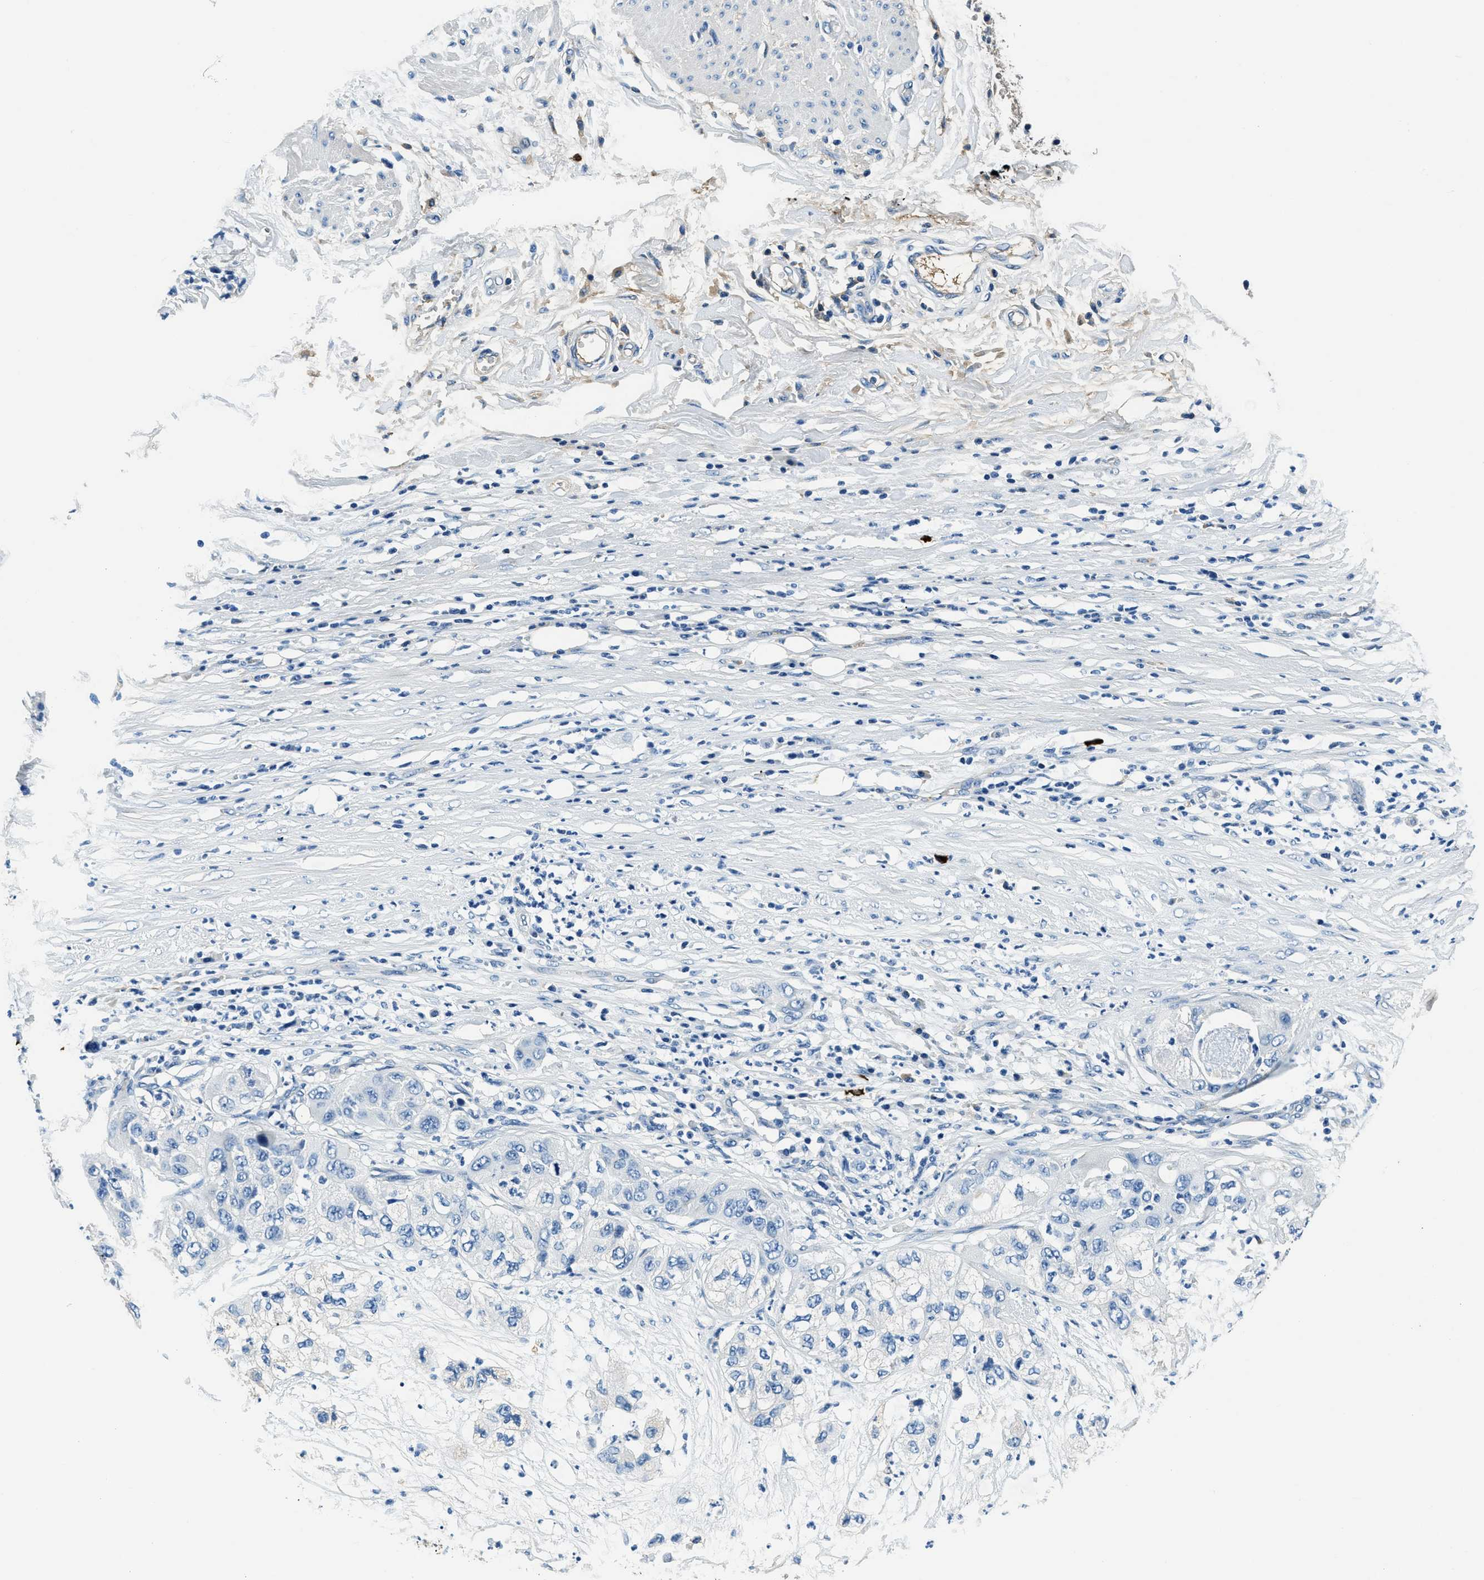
{"staining": {"intensity": "negative", "quantity": "none", "location": "none"}, "tissue": "pancreatic cancer", "cell_type": "Tumor cells", "image_type": "cancer", "snomed": [{"axis": "morphology", "description": "Adenocarcinoma, NOS"}, {"axis": "topography", "description": "Pancreas"}], "caption": "Immunohistochemical staining of human adenocarcinoma (pancreatic) reveals no significant expression in tumor cells.", "gene": "TMEM186", "patient": {"sex": "female", "age": 78}}